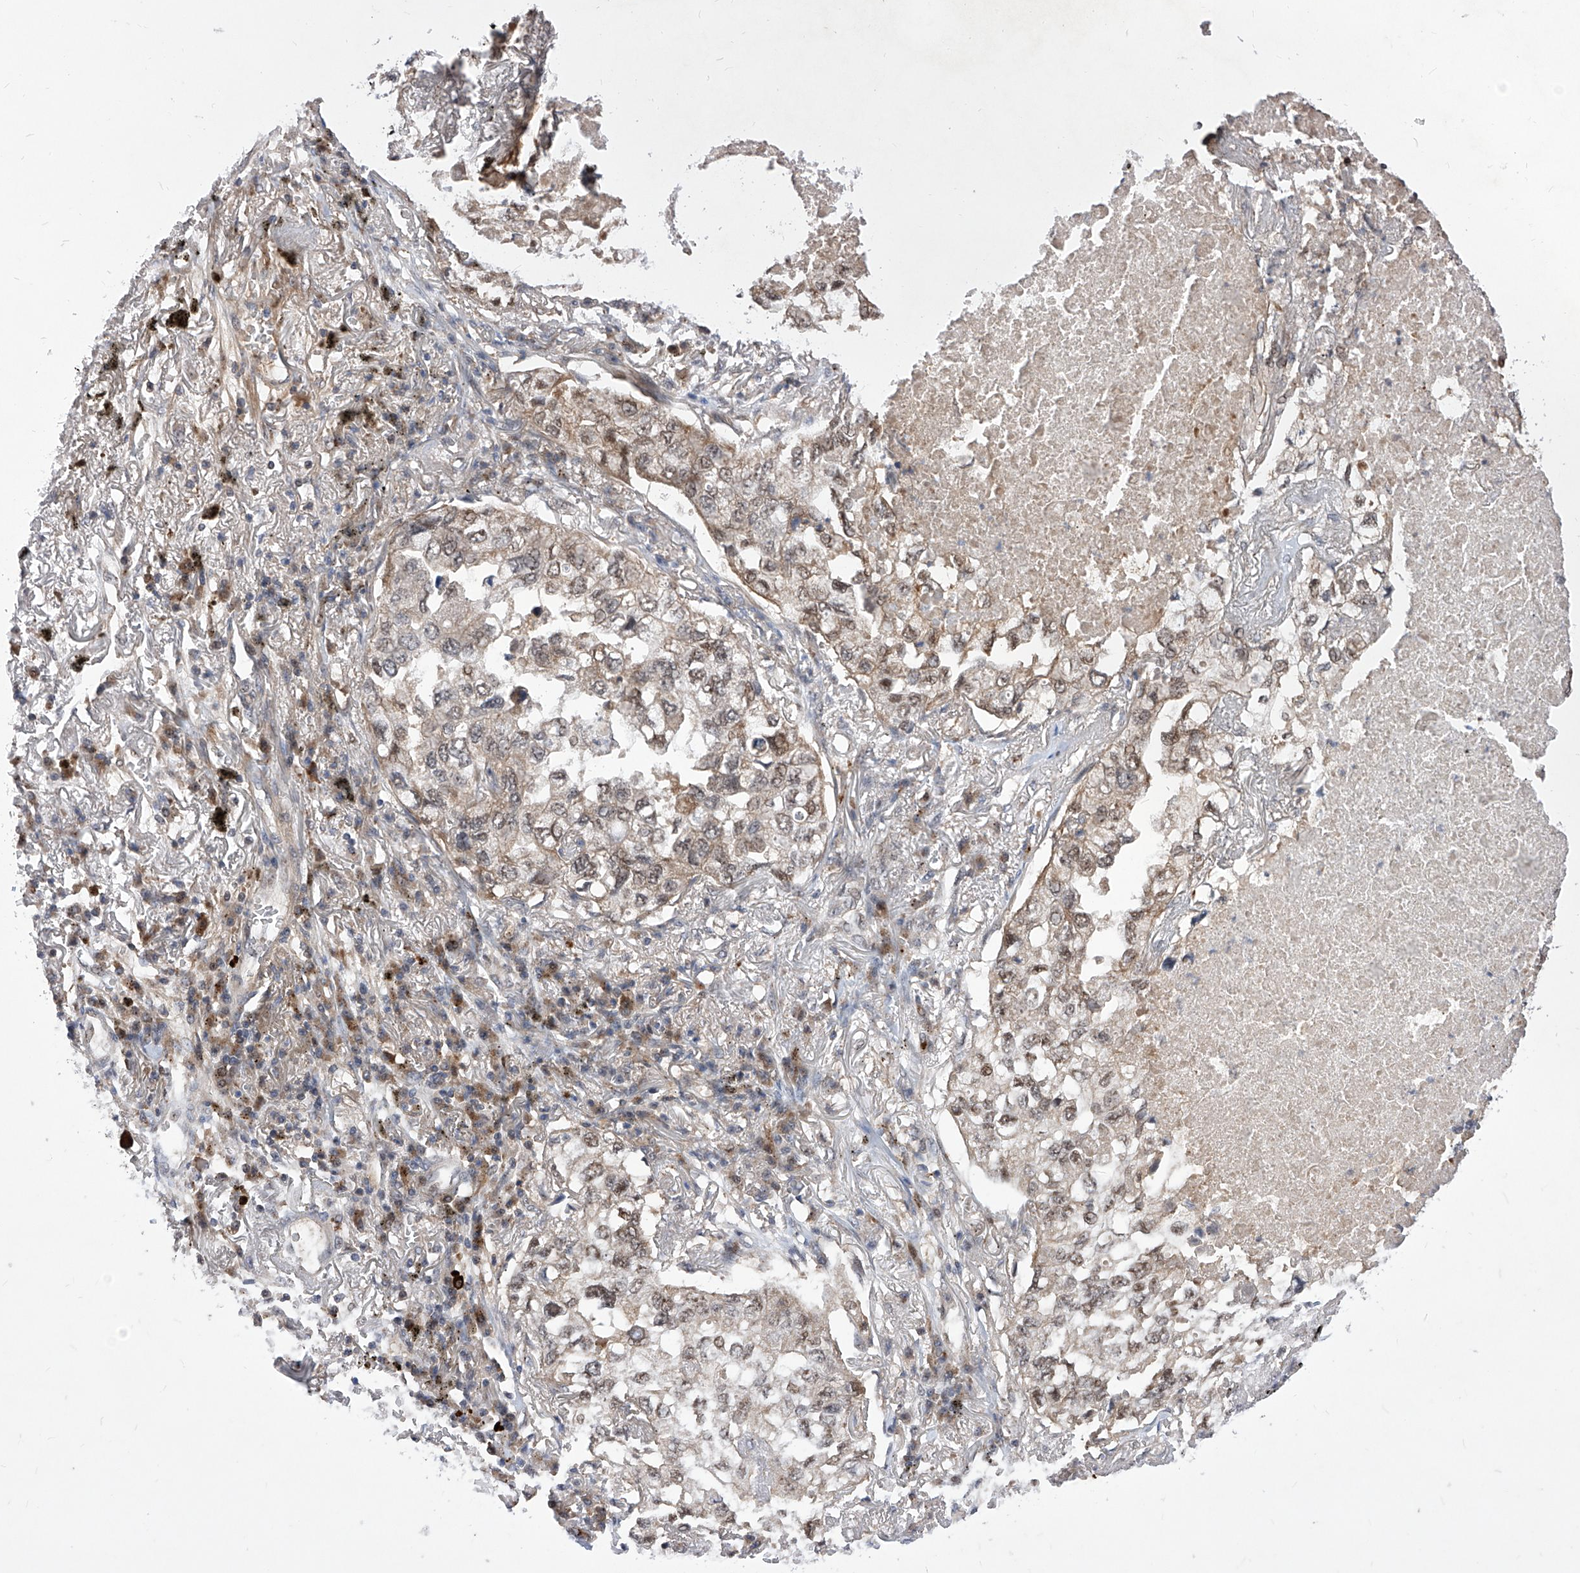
{"staining": {"intensity": "weak", "quantity": "25%-75%", "location": "nuclear"}, "tissue": "lung cancer", "cell_type": "Tumor cells", "image_type": "cancer", "snomed": [{"axis": "morphology", "description": "Adenocarcinoma, NOS"}, {"axis": "topography", "description": "Lung"}], "caption": "Immunohistochemical staining of lung adenocarcinoma shows weak nuclear protein expression in about 25%-75% of tumor cells.", "gene": "LGR4", "patient": {"sex": "male", "age": 65}}